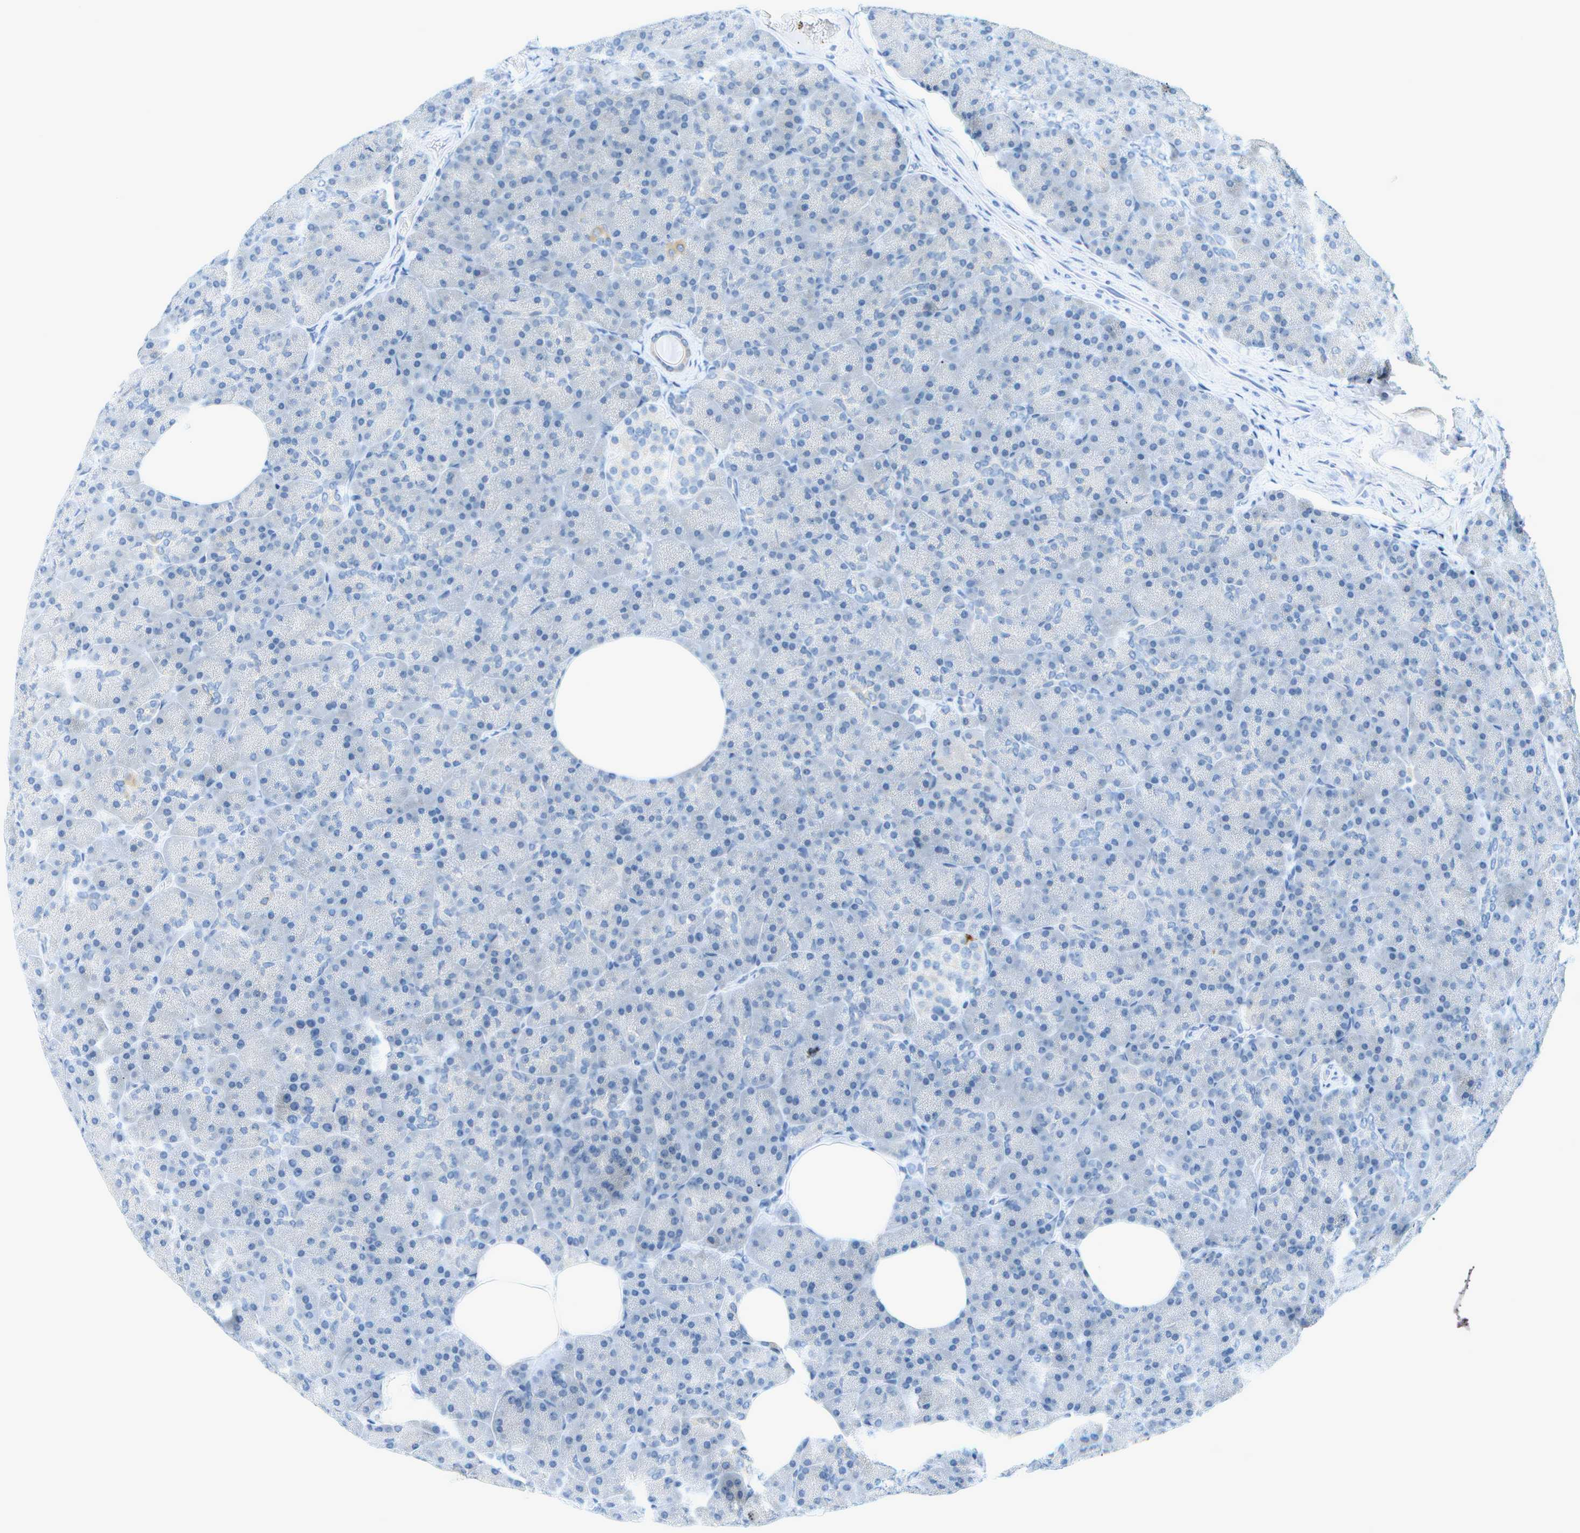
{"staining": {"intensity": "moderate", "quantity": "<25%", "location": "cytoplasmic/membranous"}, "tissue": "pancreas", "cell_type": "Exocrine glandular cells", "image_type": "normal", "snomed": [{"axis": "morphology", "description": "Normal tissue, NOS"}, {"axis": "topography", "description": "Pancreas"}], "caption": "IHC histopathology image of unremarkable pancreas stained for a protein (brown), which shows low levels of moderate cytoplasmic/membranous staining in about <25% of exocrine glandular cells.", "gene": "SMYD5", "patient": {"sex": "female", "age": 35}}